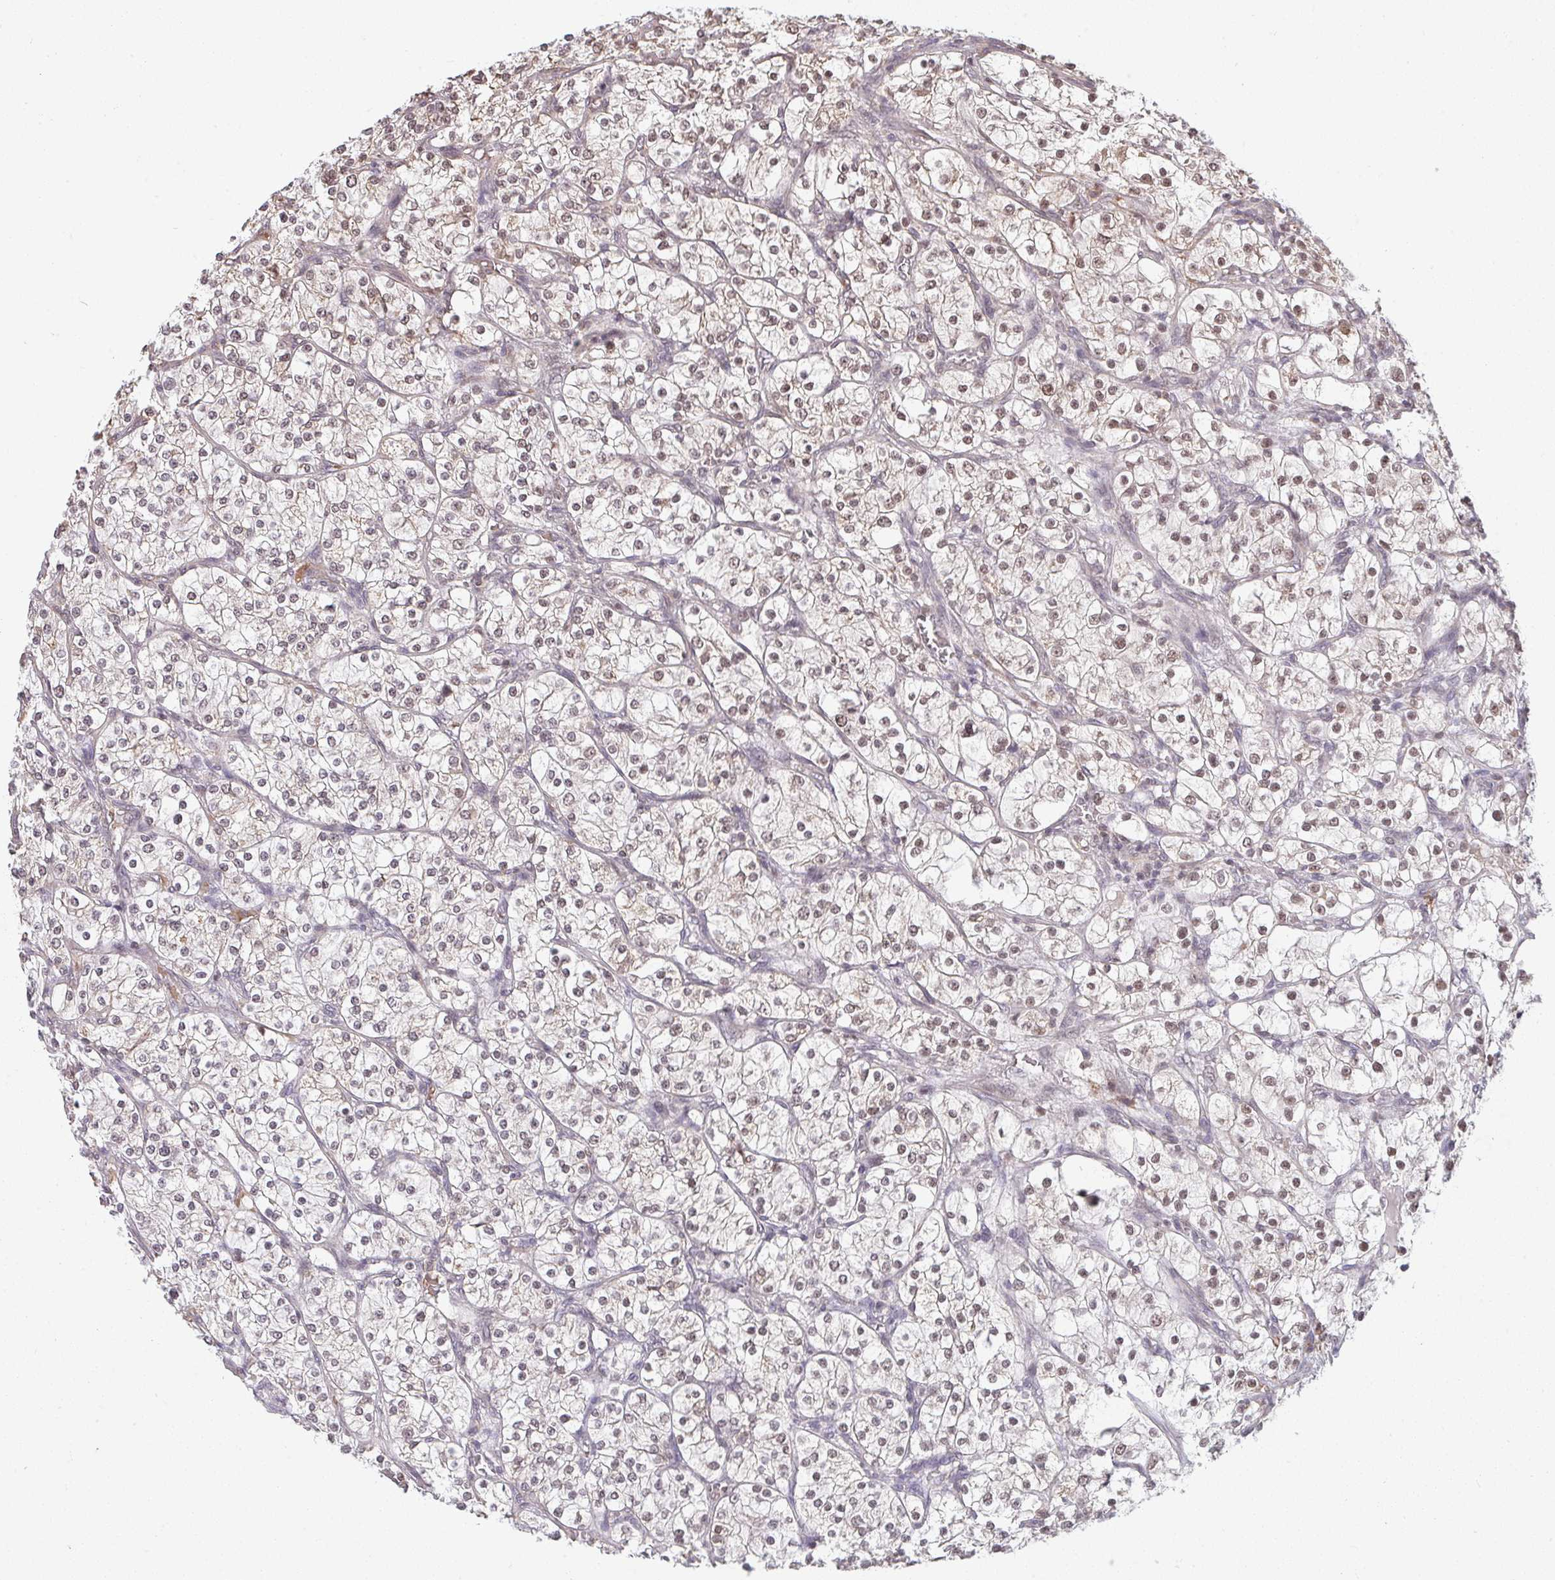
{"staining": {"intensity": "weak", "quantity": "25%-75%", "location": "nuclear"}, "tissue": "renal cancer", "cell_type": "Tumor cells", "image_type": "cancer", "snomed": [{"axis": "morphology", "description": "Adenocarcinoma, NOS"}, {"axis": "topography", "description": "Kidney"}], "caption": "Immunohistochemistry (DAB) staining of human renal cancer displays weak nuclear protein staining in about 25%-75% of tumor cells. (brown staining indicates protein expression, while blue staining denotes nuclei).", "gene": "SAP30", "patient": {"sex": "male", "age": 80}}